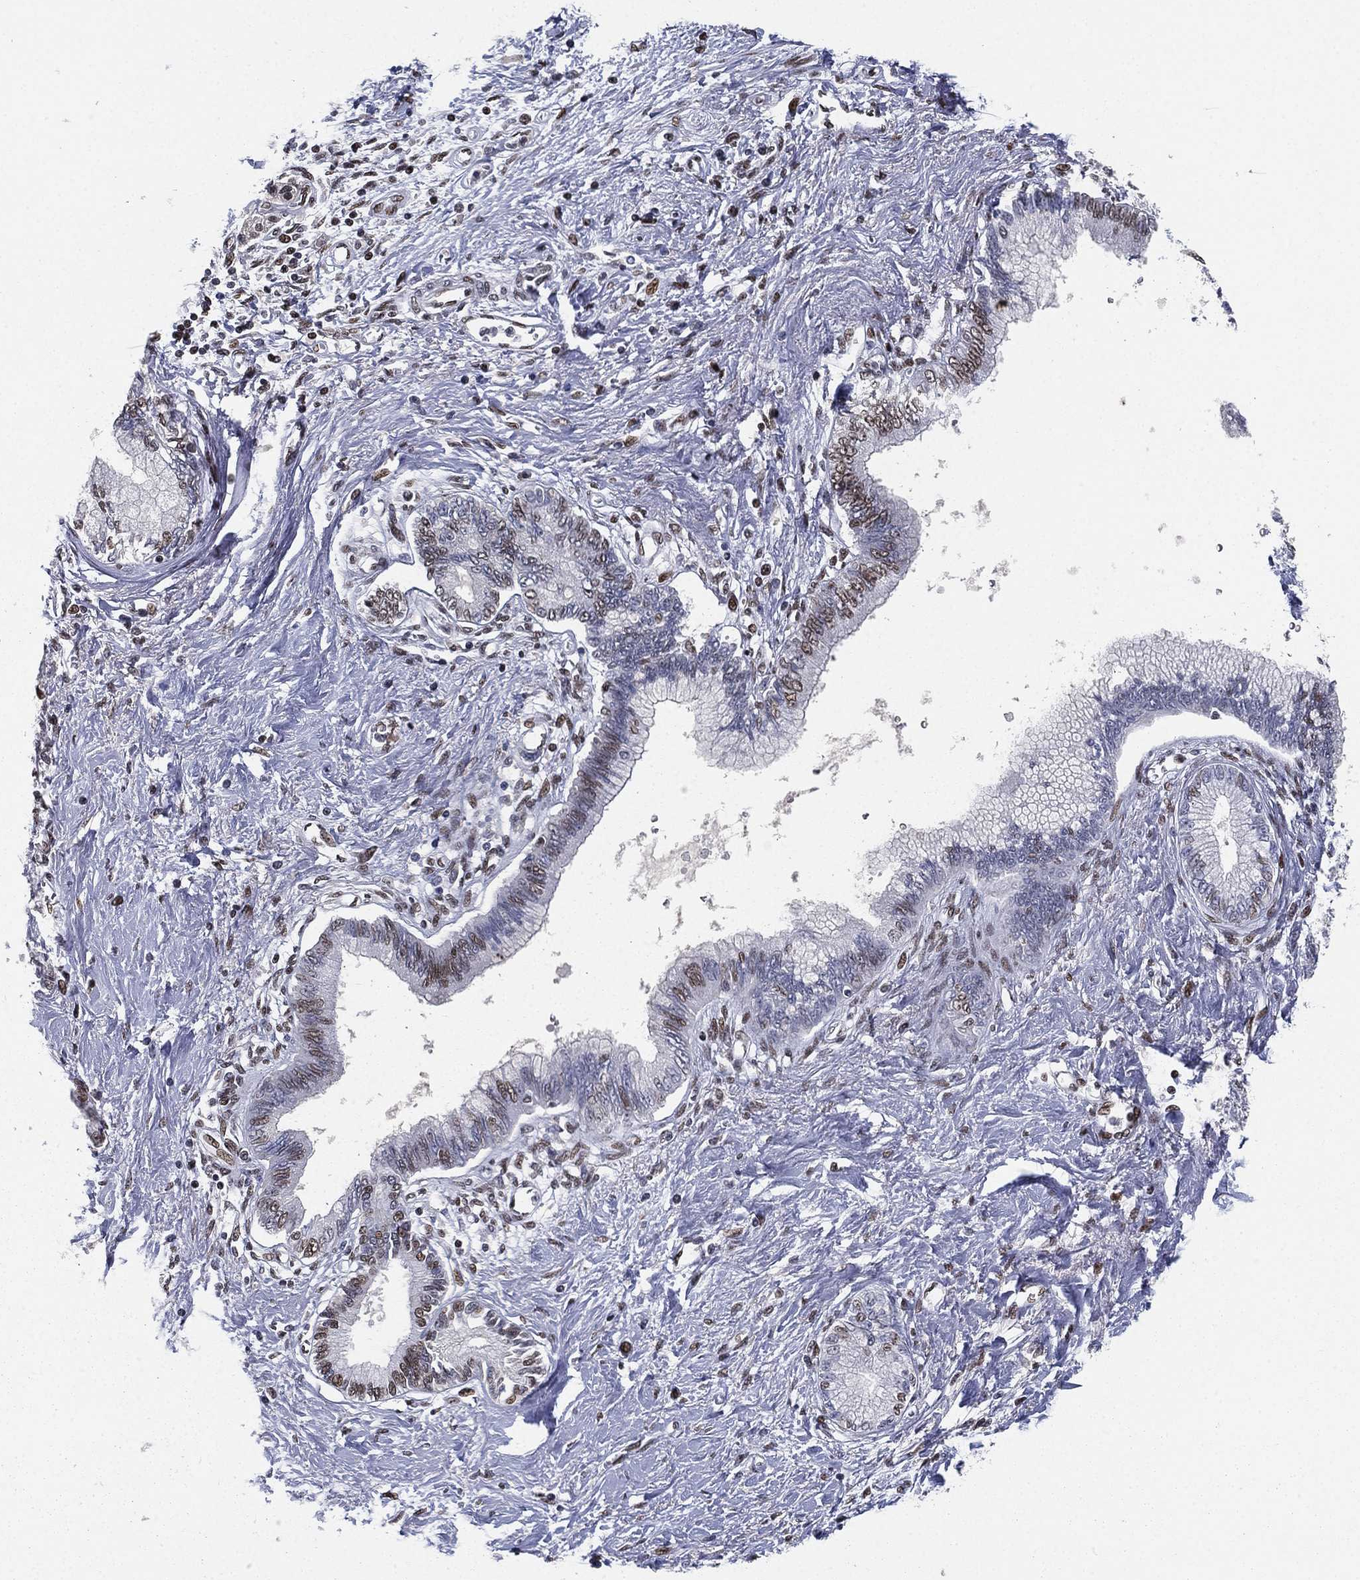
{"staining": {"intensity": "moderate", "quantity": "<25%", "location": "nuclear"}, "tissue": "pancreatic cancer", "cell_type": "Tumor cells", "image_type": "cancer", "snomed": [{"axis": "morphology", "description": "Adenocarcinoma, NOS"}, {"axis": "topography", "description": "Pancreas"}], "caption": "Immunohistochemical staining of human pancreatic cancer exhibits moderate nuclear protein staining in about <25% of tumor cells. The staining was performed using DAB, with brown indicating positive protein expression. Nuclei are stained blue with hematoxylin.", "gene": "RTF1", "patient": {"sex": "female", "age": 77}}